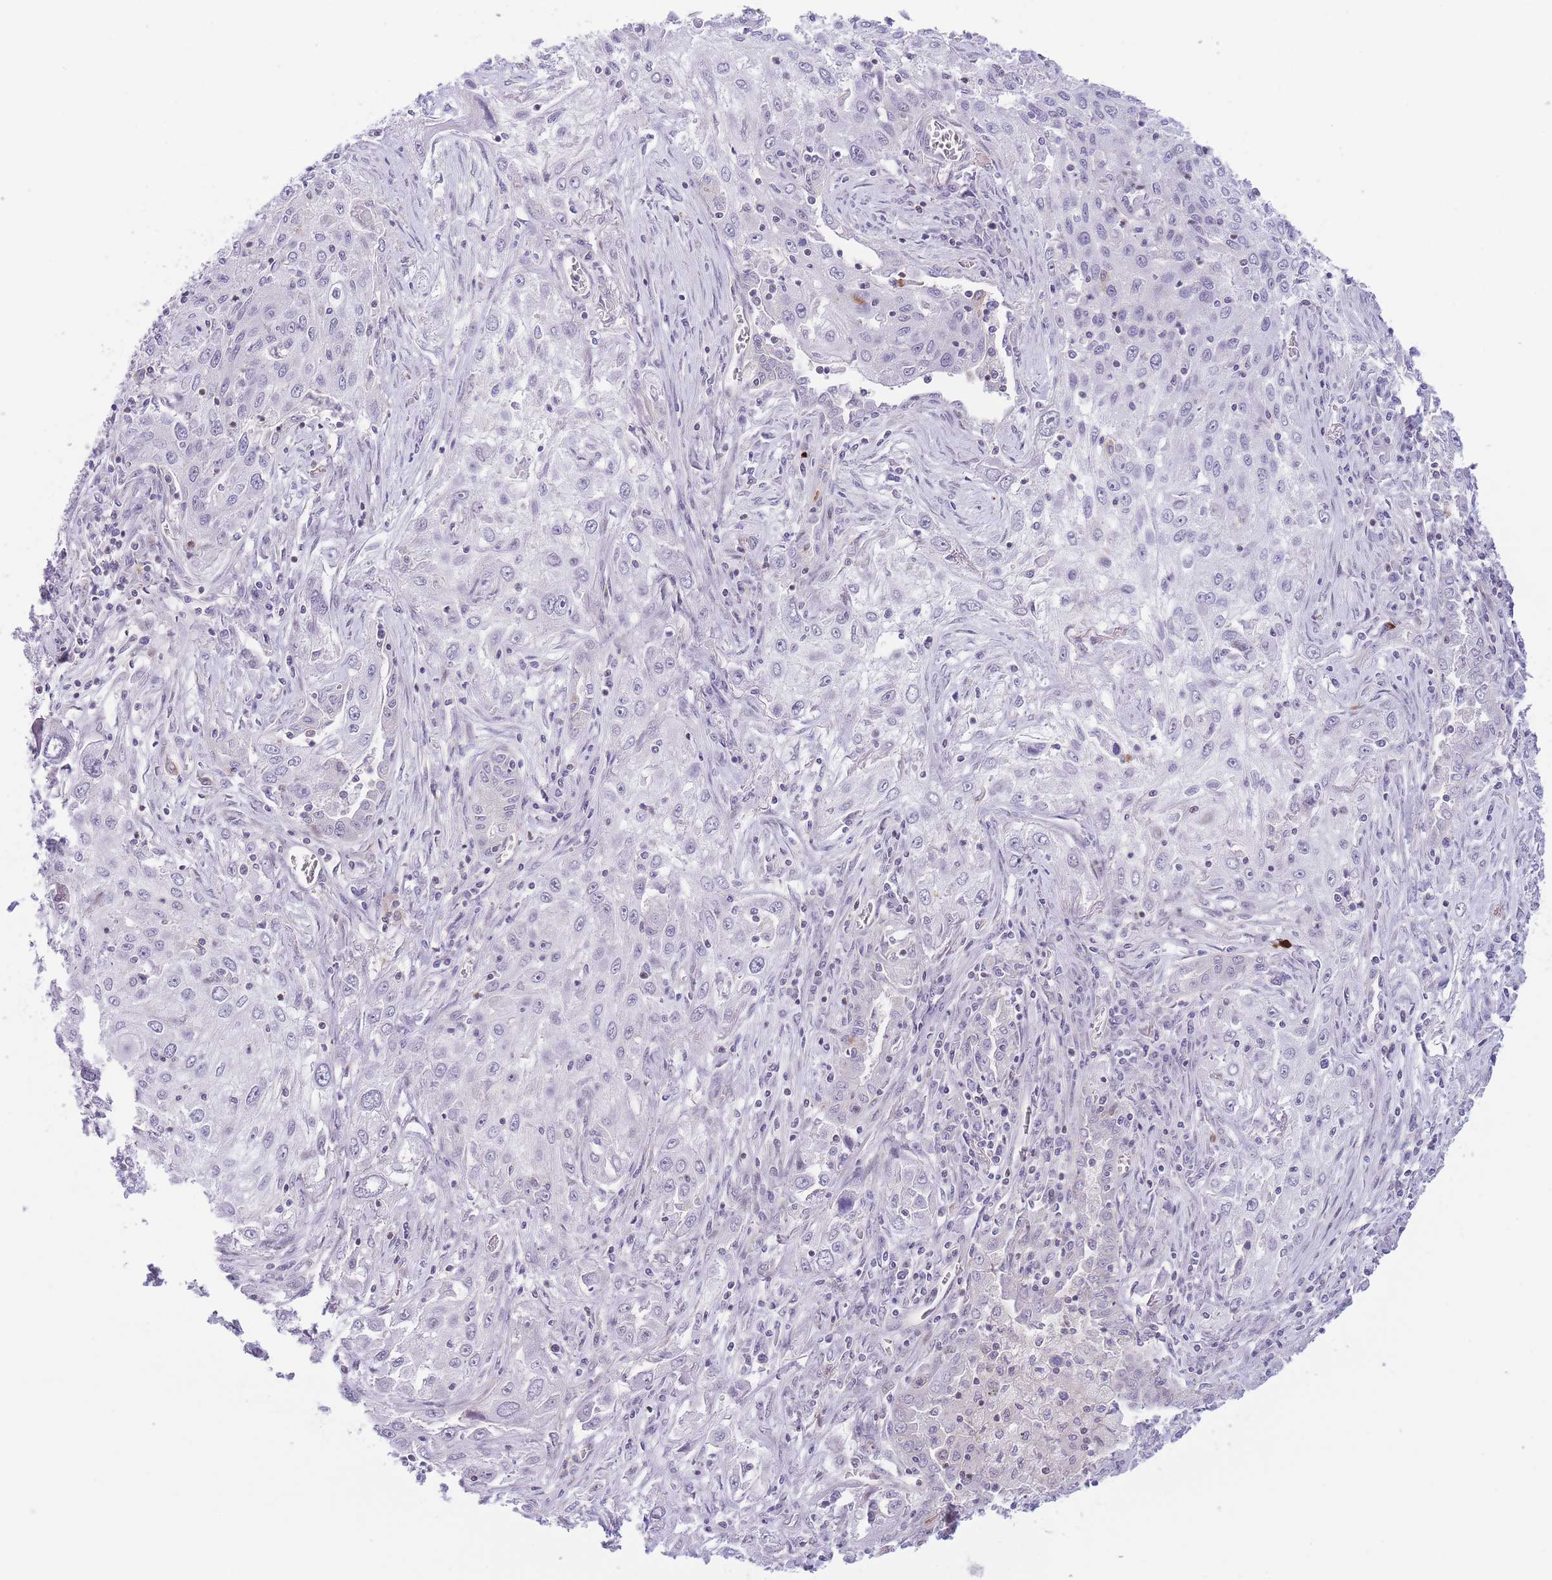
{"staining": {"intensity": "negative", "quantity": "none", "location": "none"}, "tissue": "lung cancer", "cell_type": "Tumor cells", "image_type": "cancer", "snomed": [{"axis": "morphology", "description": "Squamous cell carcinoma, NOS"}, {"axis": "topography", "description": "Lung"}], "caption": "Tumor cells are negative for protein expression in human lung squamous cell carcinoma.", "gene": "C9orf152", "patient": {"sex": "female", "age": 69}}